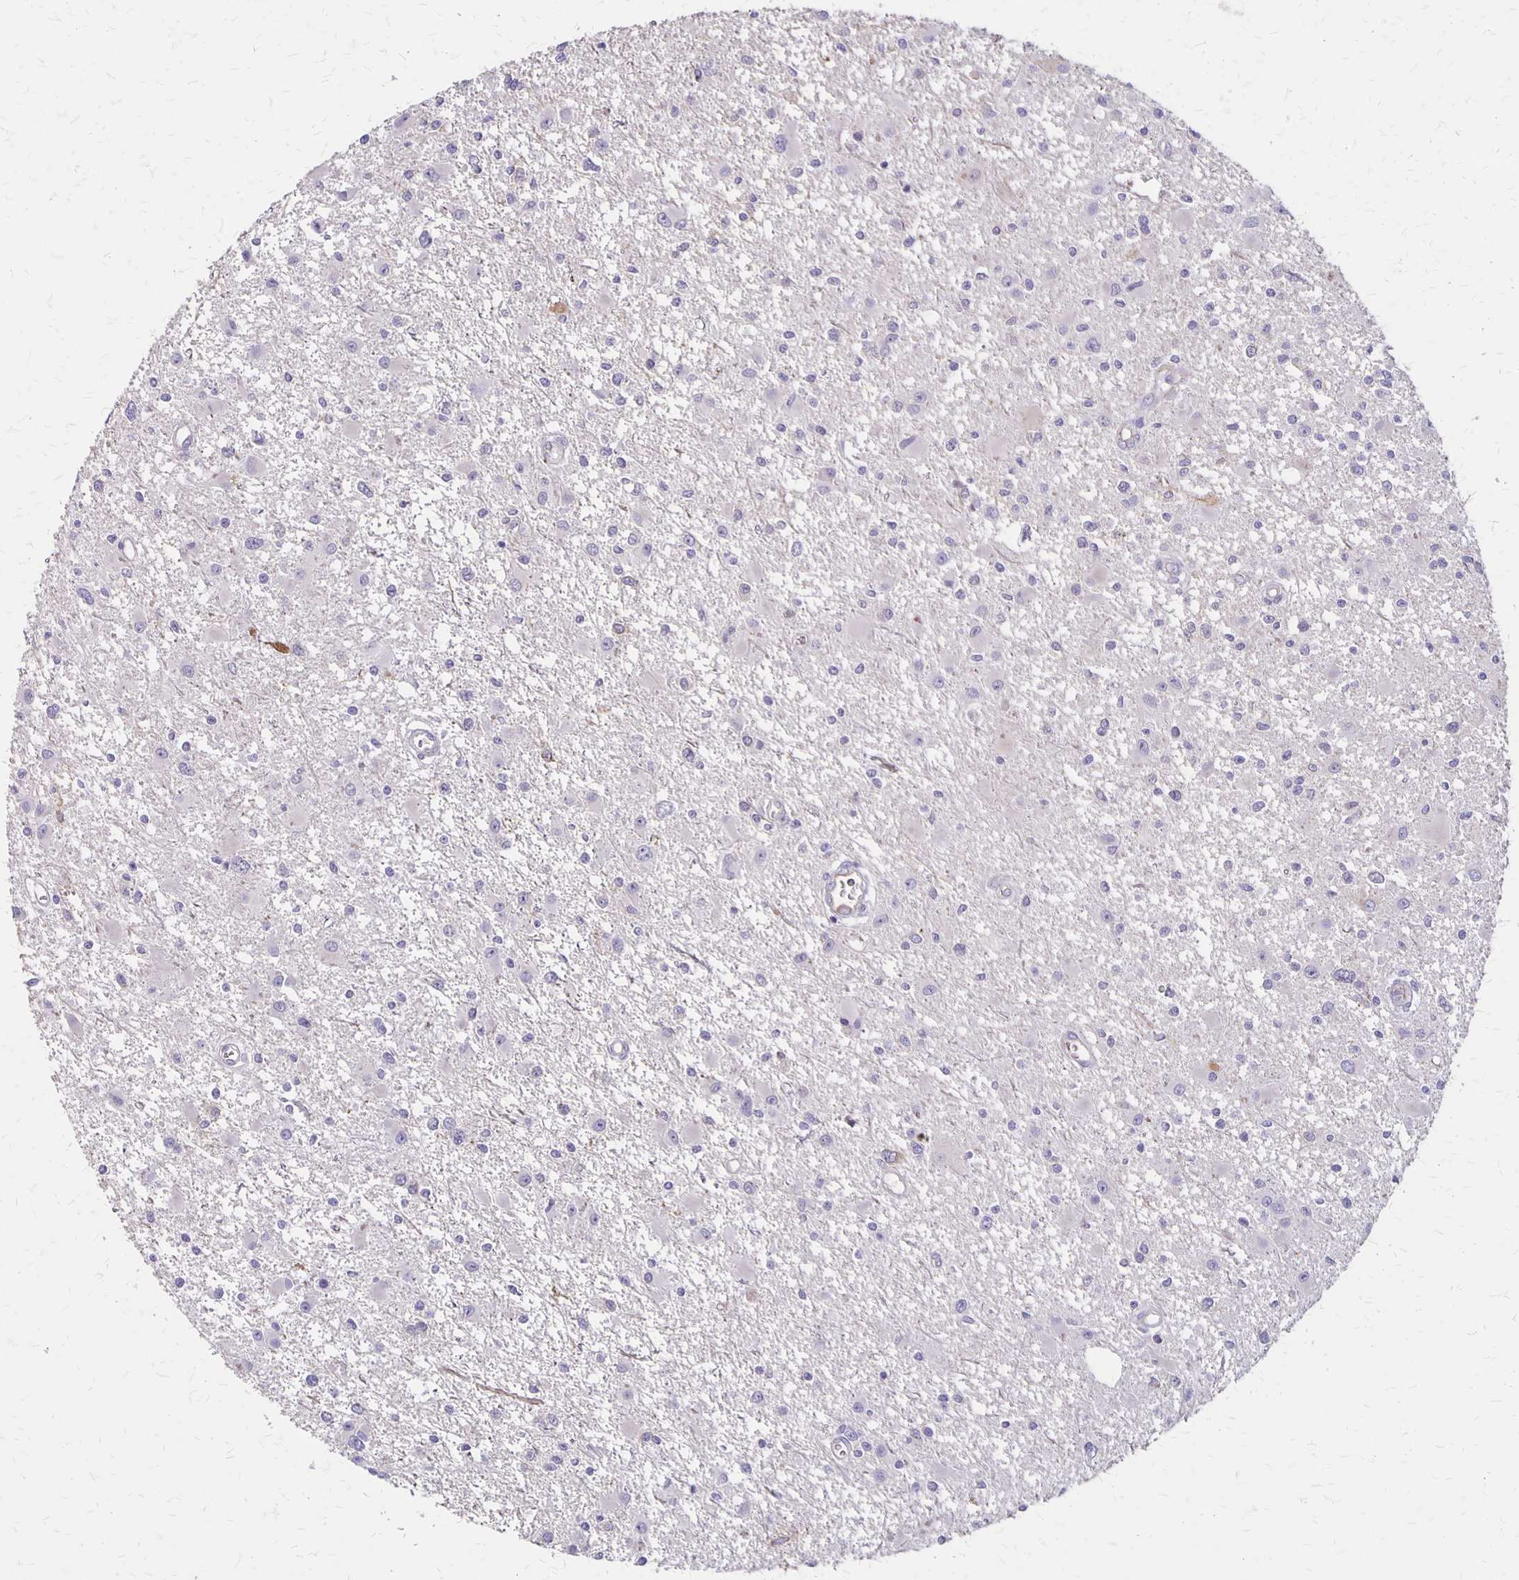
{"staining": {"intensity": "negative", "quantity": "none", "location": "none"}, "tissue": "glioma", "cell_type": "Tumor cells", "image_type": "cancer", "snomed": [{"axis": "morphology", "description": "Glioma, malignant, High grade"}, {"axis": "topography", "description": "Brain"}], "caption": "IHC photomicrograph of neoplastic tissue: human malignant high-grade glioma stained with DAB (3,3'-diaminobenzidine) reveals no significant protein positivity in tumor cells.", "gene": "HOMER1", "patient": {"sex": "male", "age": 54}}